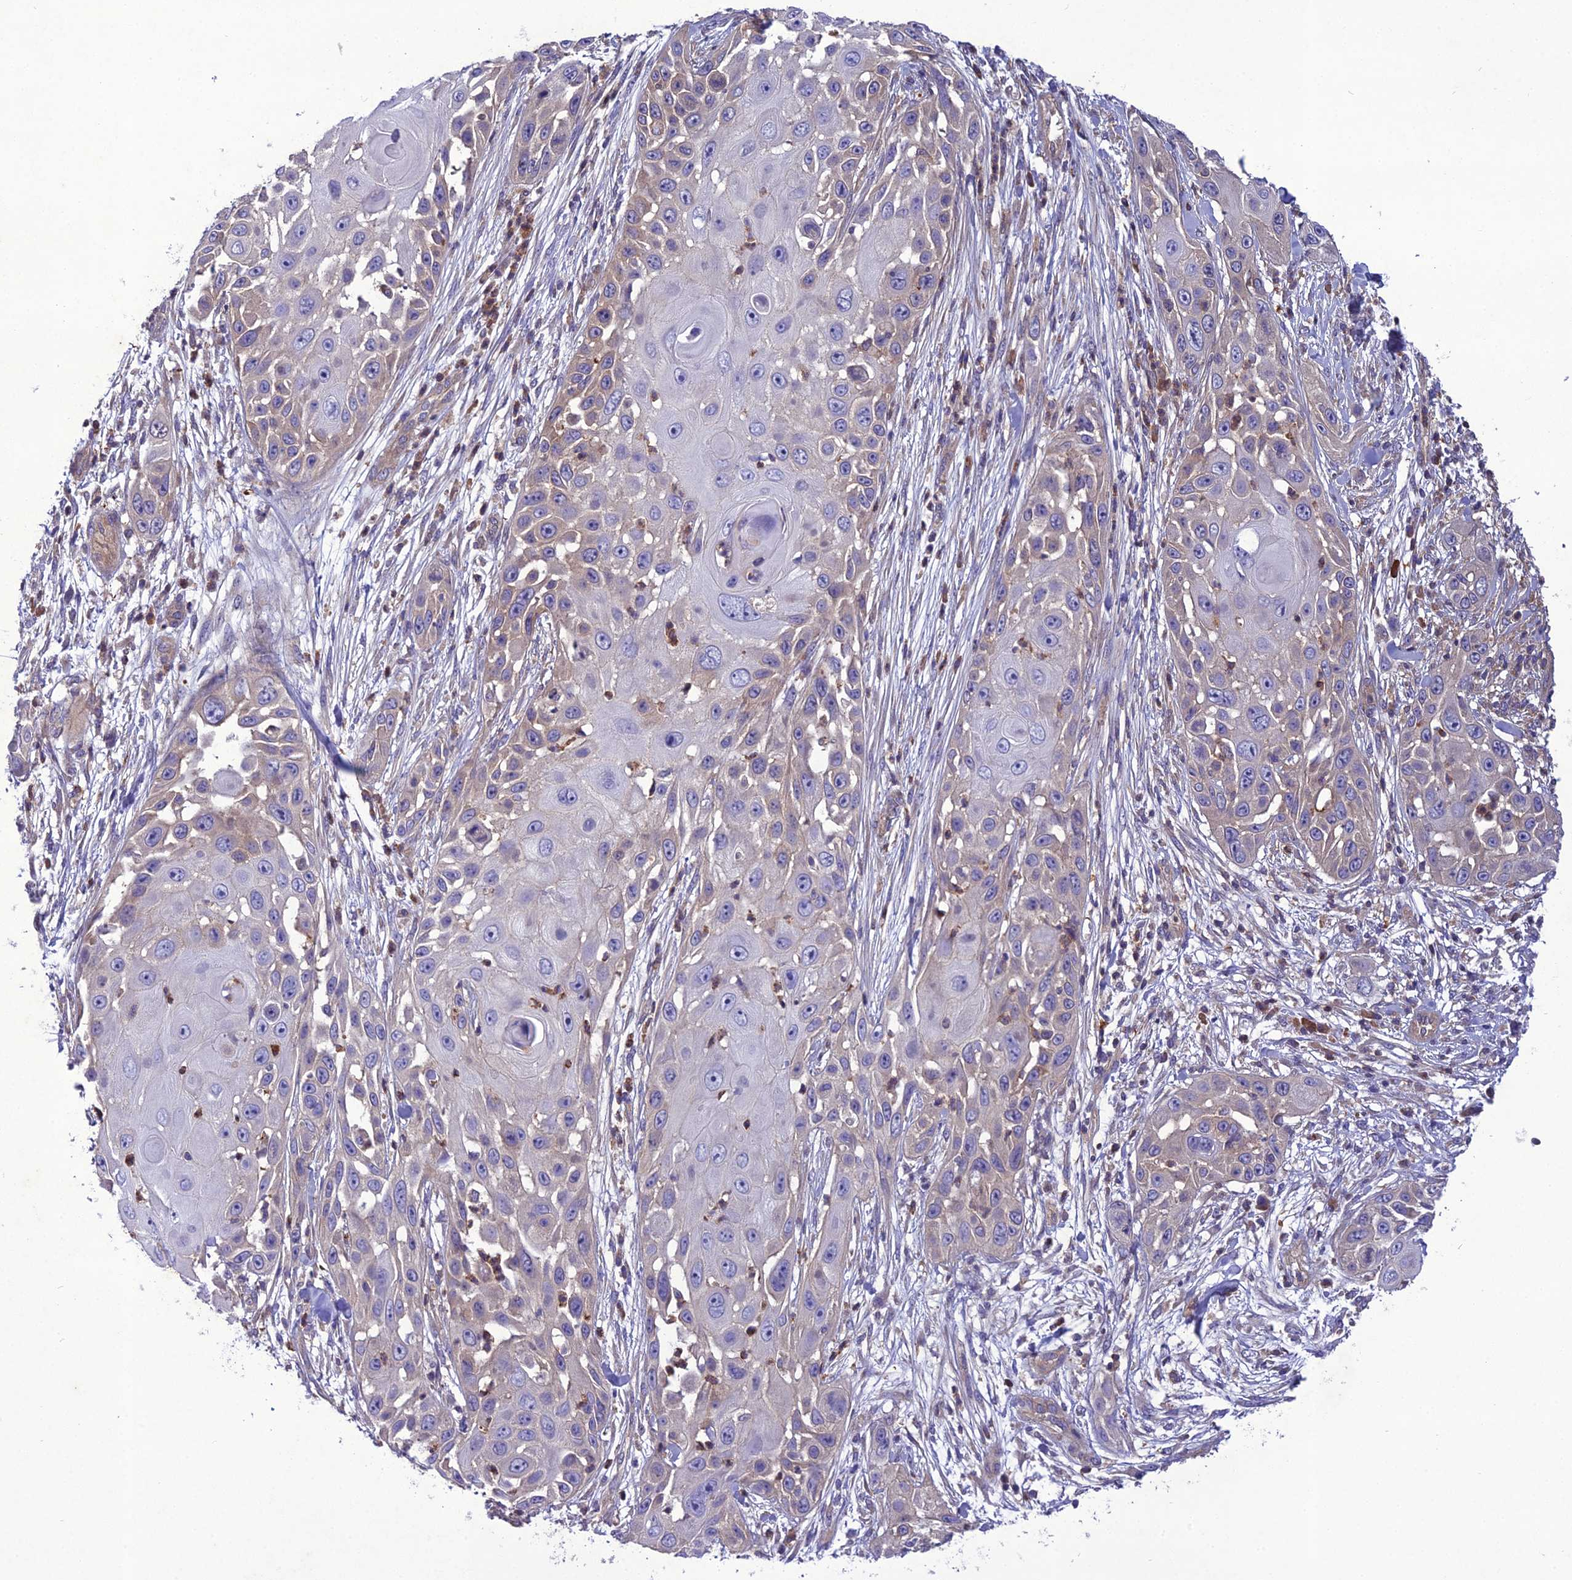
{"staining": {"intensity": "weak", "quantity": "<25%", "location": "cytoplasmic/membranous"}, "tissue": "skin cancer", "cell_type": "Tumor cells", "image_type": "cancer", "snomed": [{"axis": "morphology", "description": "Squamous cell carcinoma, NOS"}, {"axis": "topography", "description": "Skin"}], "caption": "This is an immunohistochemistry photomicrograph of human skin cancer. There is no expression in tumor cells.", "gene": "GDF6", "patient": {"sex": "female", "age": 44}}